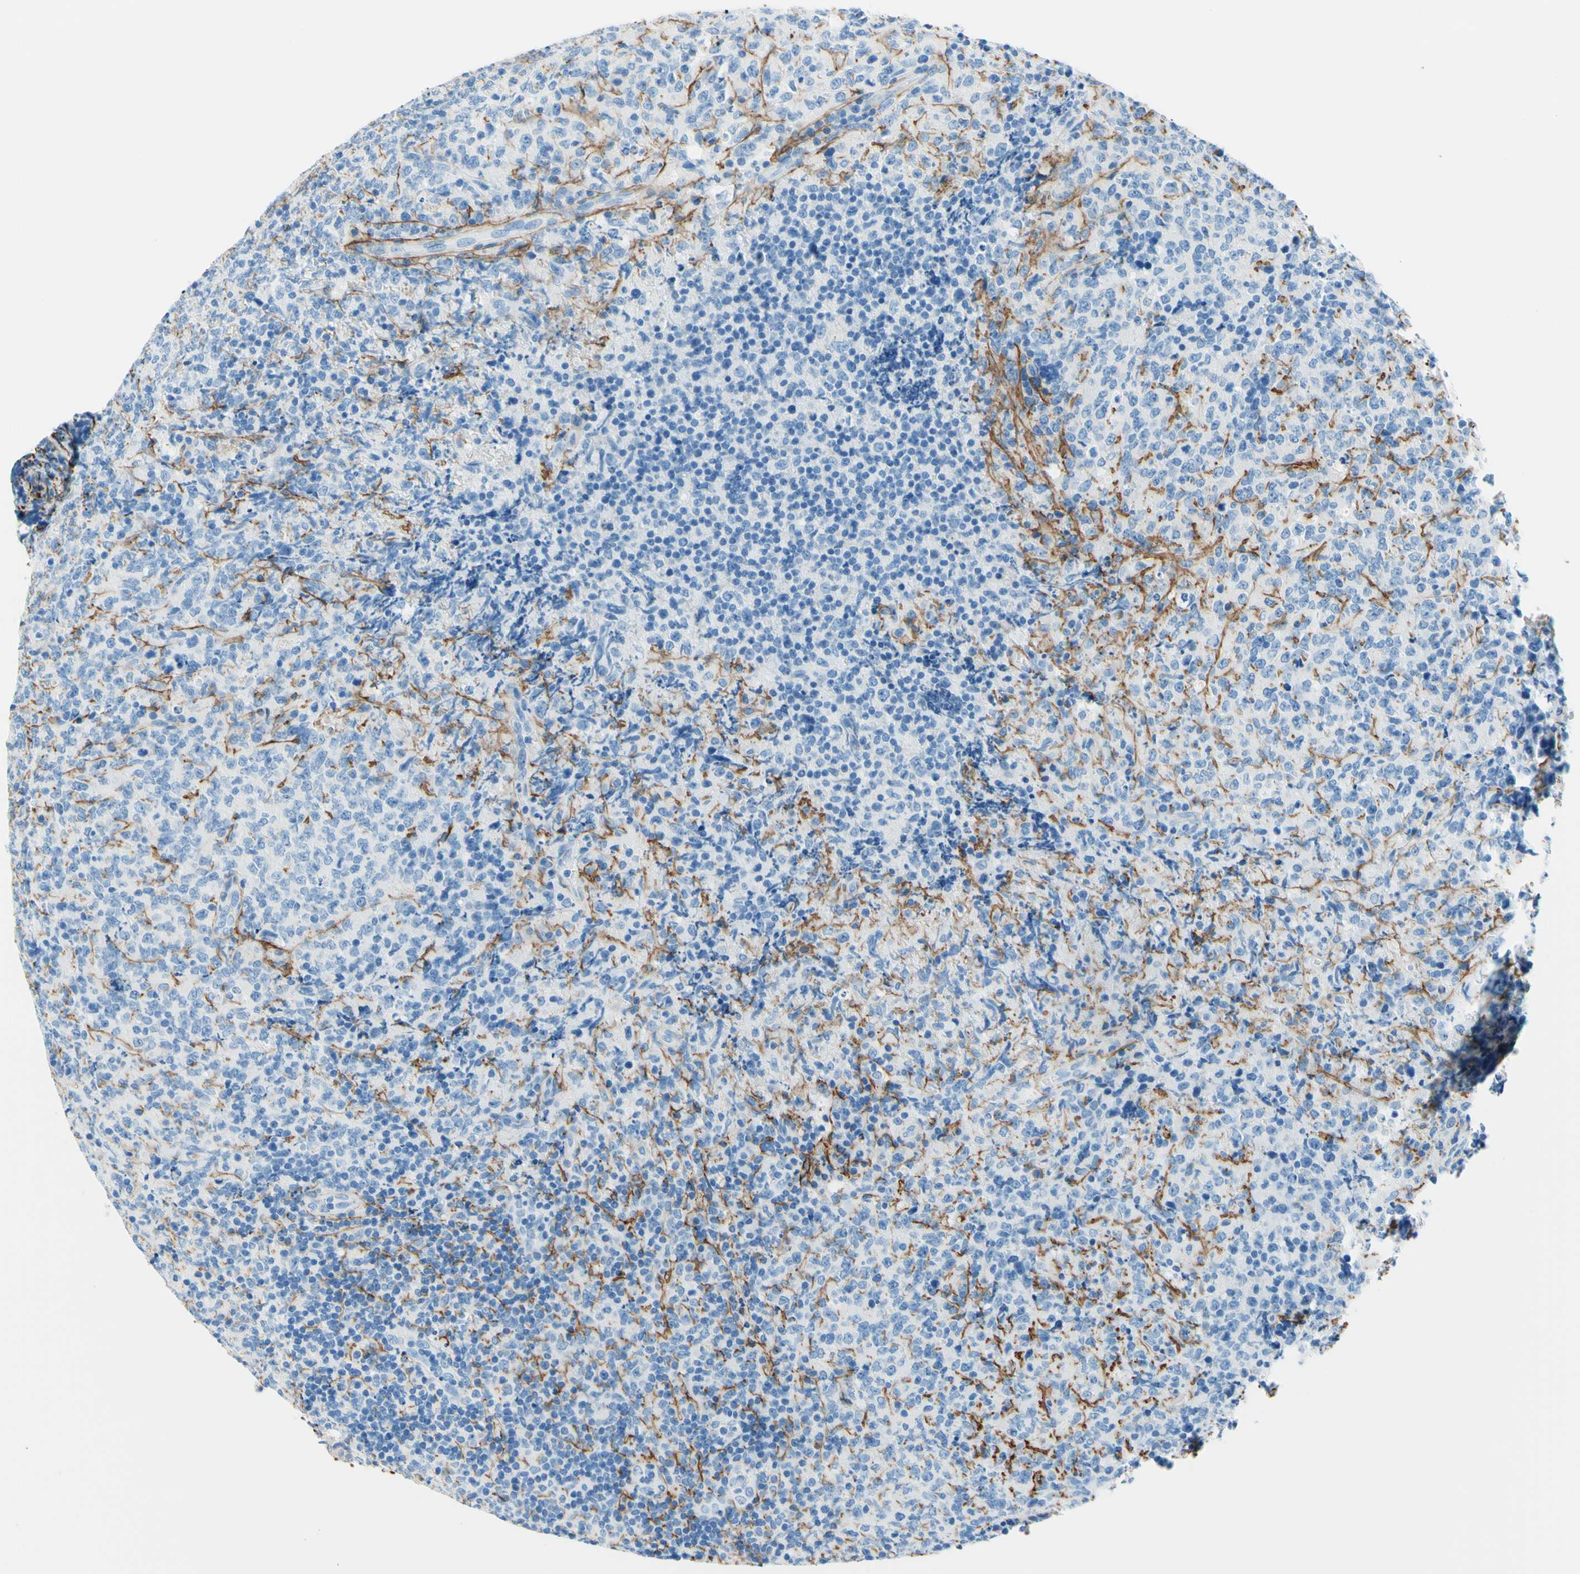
{"staining": {"intensity": "negative", "quantity": "none", "location": "none"}, "tissue": "lymphoma", "cell_type": "Tumor cells", "image_type": "cancer", "snomed": [{"axis": "morphology", "description": "Malignant lymphoma, non-Hodgkin's type, High grade"}, {"axis": "topography", "description": "Tonsil"}], "caption": "The histopathology image reveals no significant expression in tumor cells of malignant lymphoma, non-Hodgkin's type (high-grade). (Stains: DAB (3,3'-diaminobenzidine) immunohistochemistry (IHC) with hematoxylin counter stain, Microscopy: brightfield microscopy at high magnification).", "gene": "MFAP5", "patient": {"sex": "female", "age": 36}}